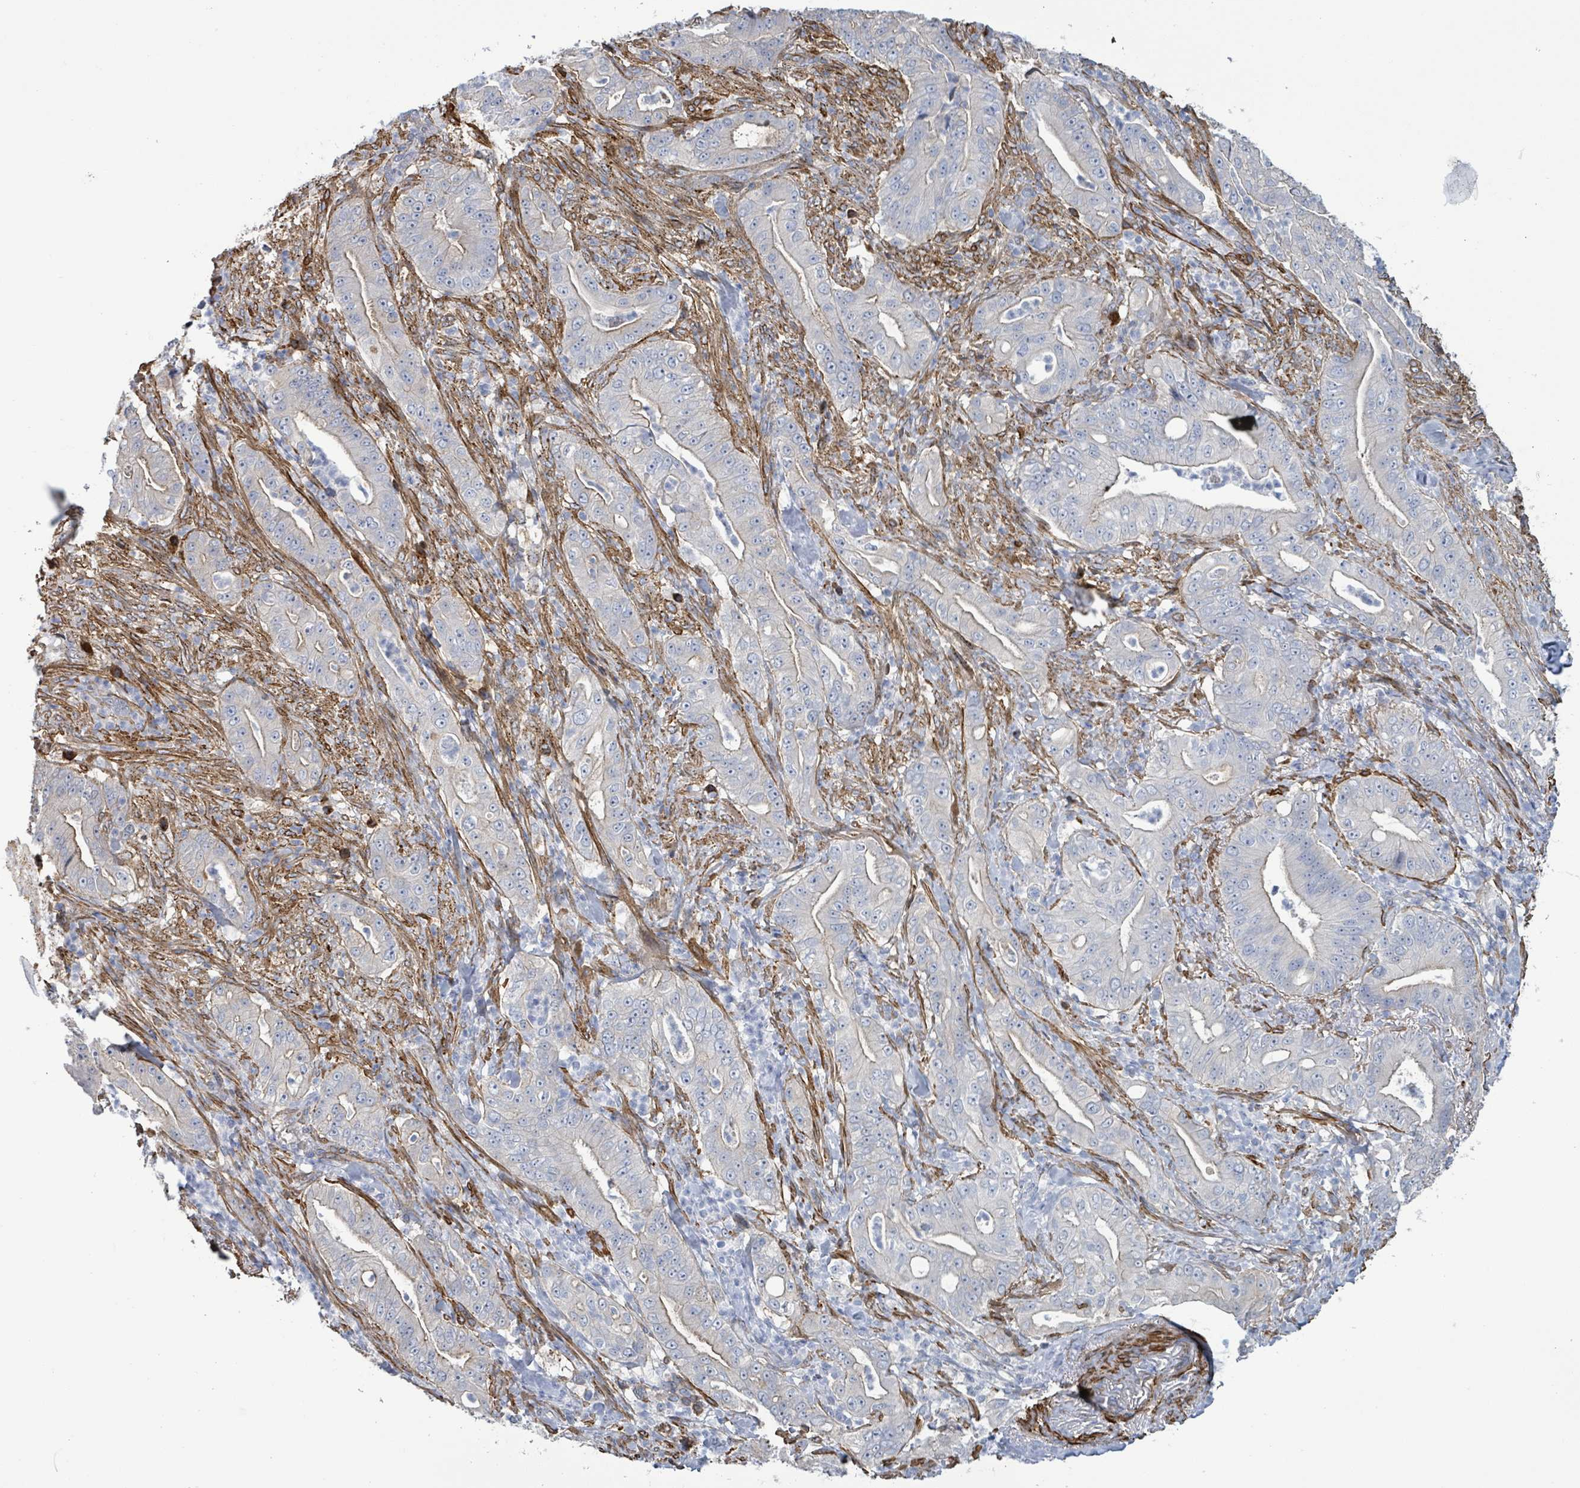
{"staining": {"intensity": "negative", "quantity": "none", "location": "none"}, "tissue": "pancreatic cancer", "cell_type": "Tumor cells", "image_type": "cancer", "snomed": [{"axis": "morphology", "description": "Adenocarcinoma, NOS"}, {"axis": "topography", "description": "Pancreas"}], "caption": "Tumor cells show no significant expression in pancreatic cancer. (Immunohistochemistry, brightfield microscopy, high magnification).", "gene": "DMRTC1B", "patient": {"sex": "male", "age": 71}}